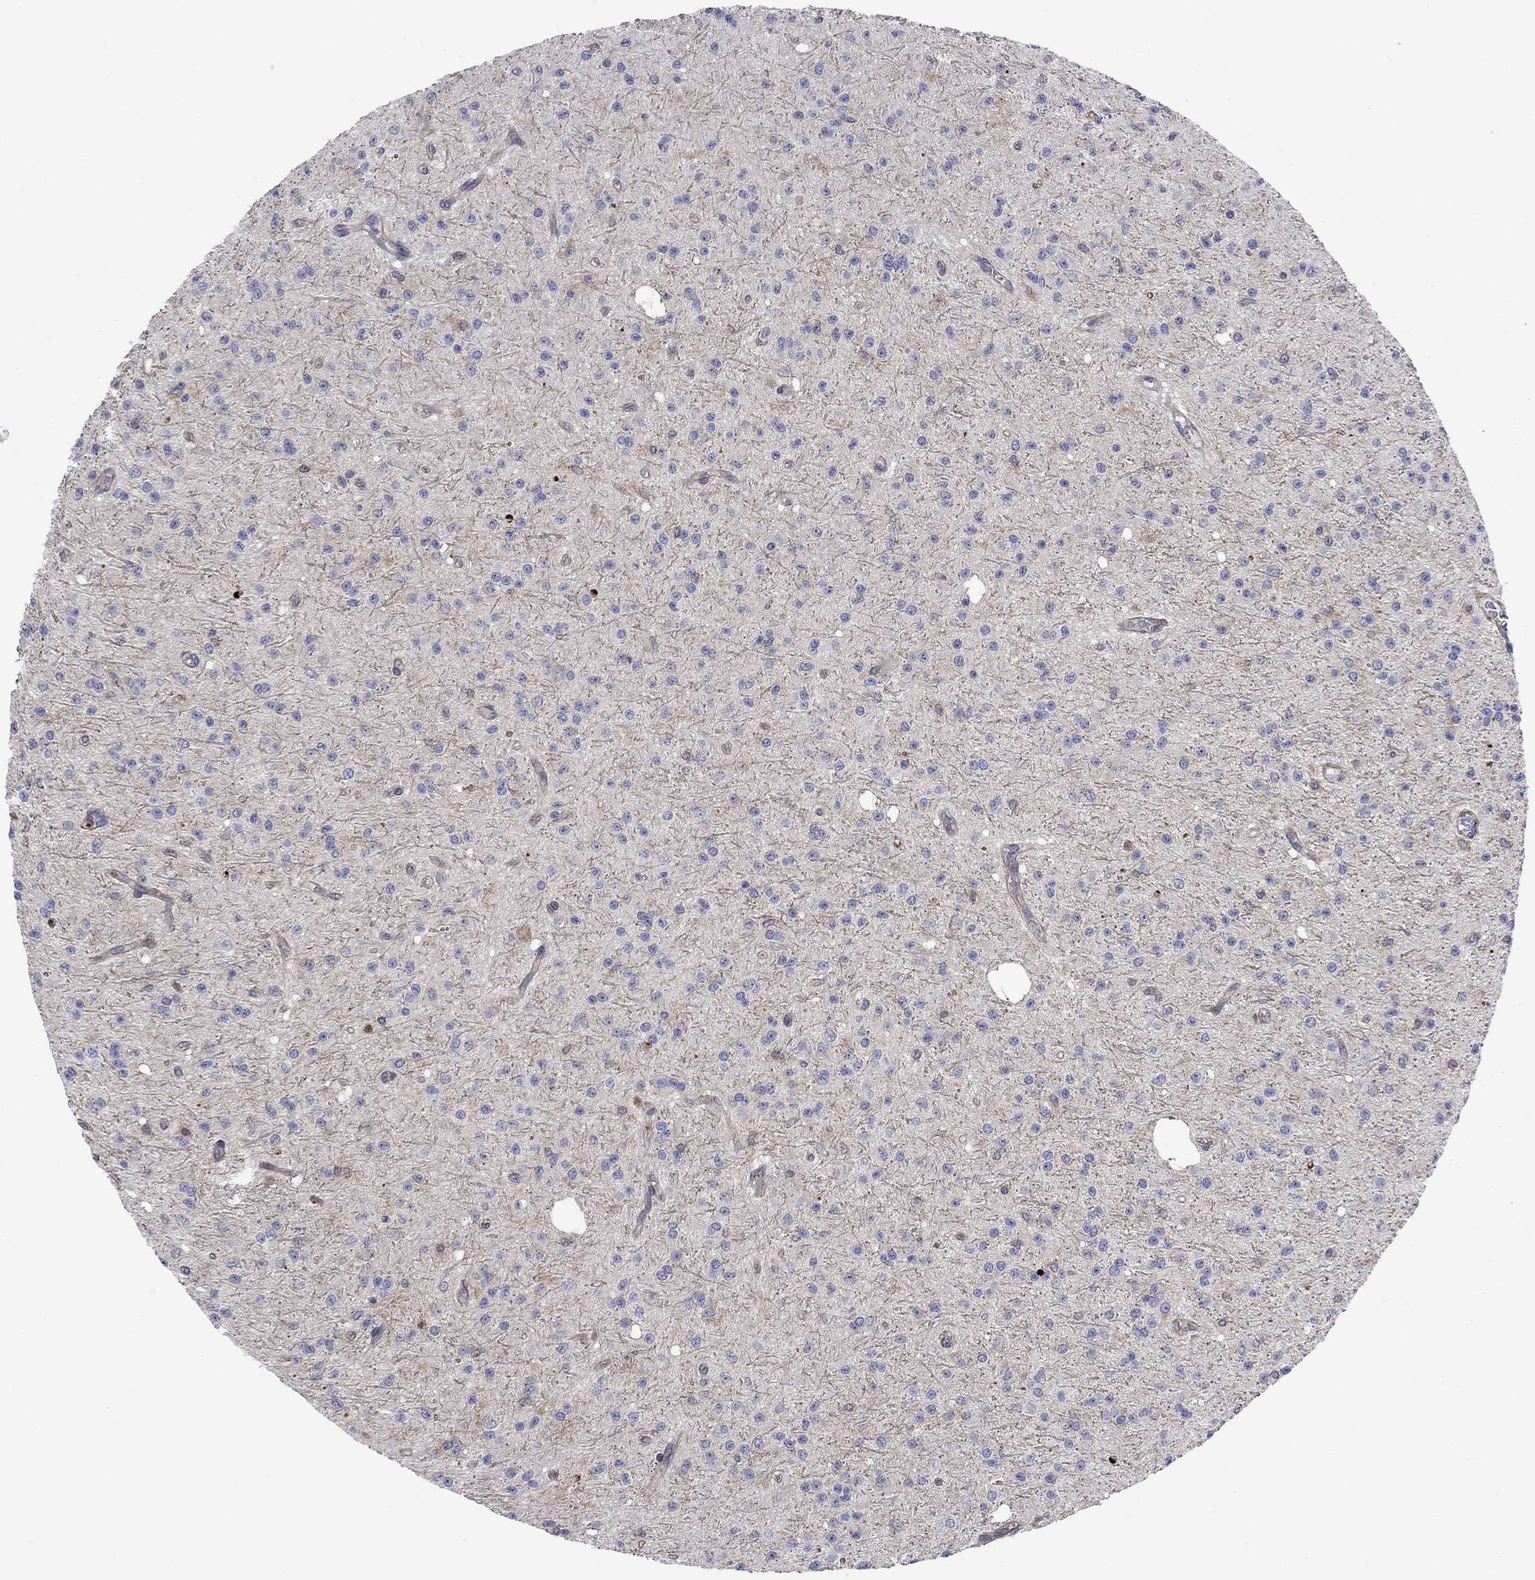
{"staining": {"intensity": "negative", "quantity": "none", "location": "none"}, "tissue": "glioma", "cell_type": "Tumor cells", "image_type": "cancer", "snomed": [{"axis": "morphology", "description": "Glioma, malignant, Low grade"}, {"axis": "topography", "description": "Brain"}], "caption": "This is a histopathology image of IHC staining of malignant low-grade glioma, which shows no positivity in tumor cells. Nuclei are stained in blue.", "gene": "PAG1", "patient": {"sex": "male", "age": 27}}